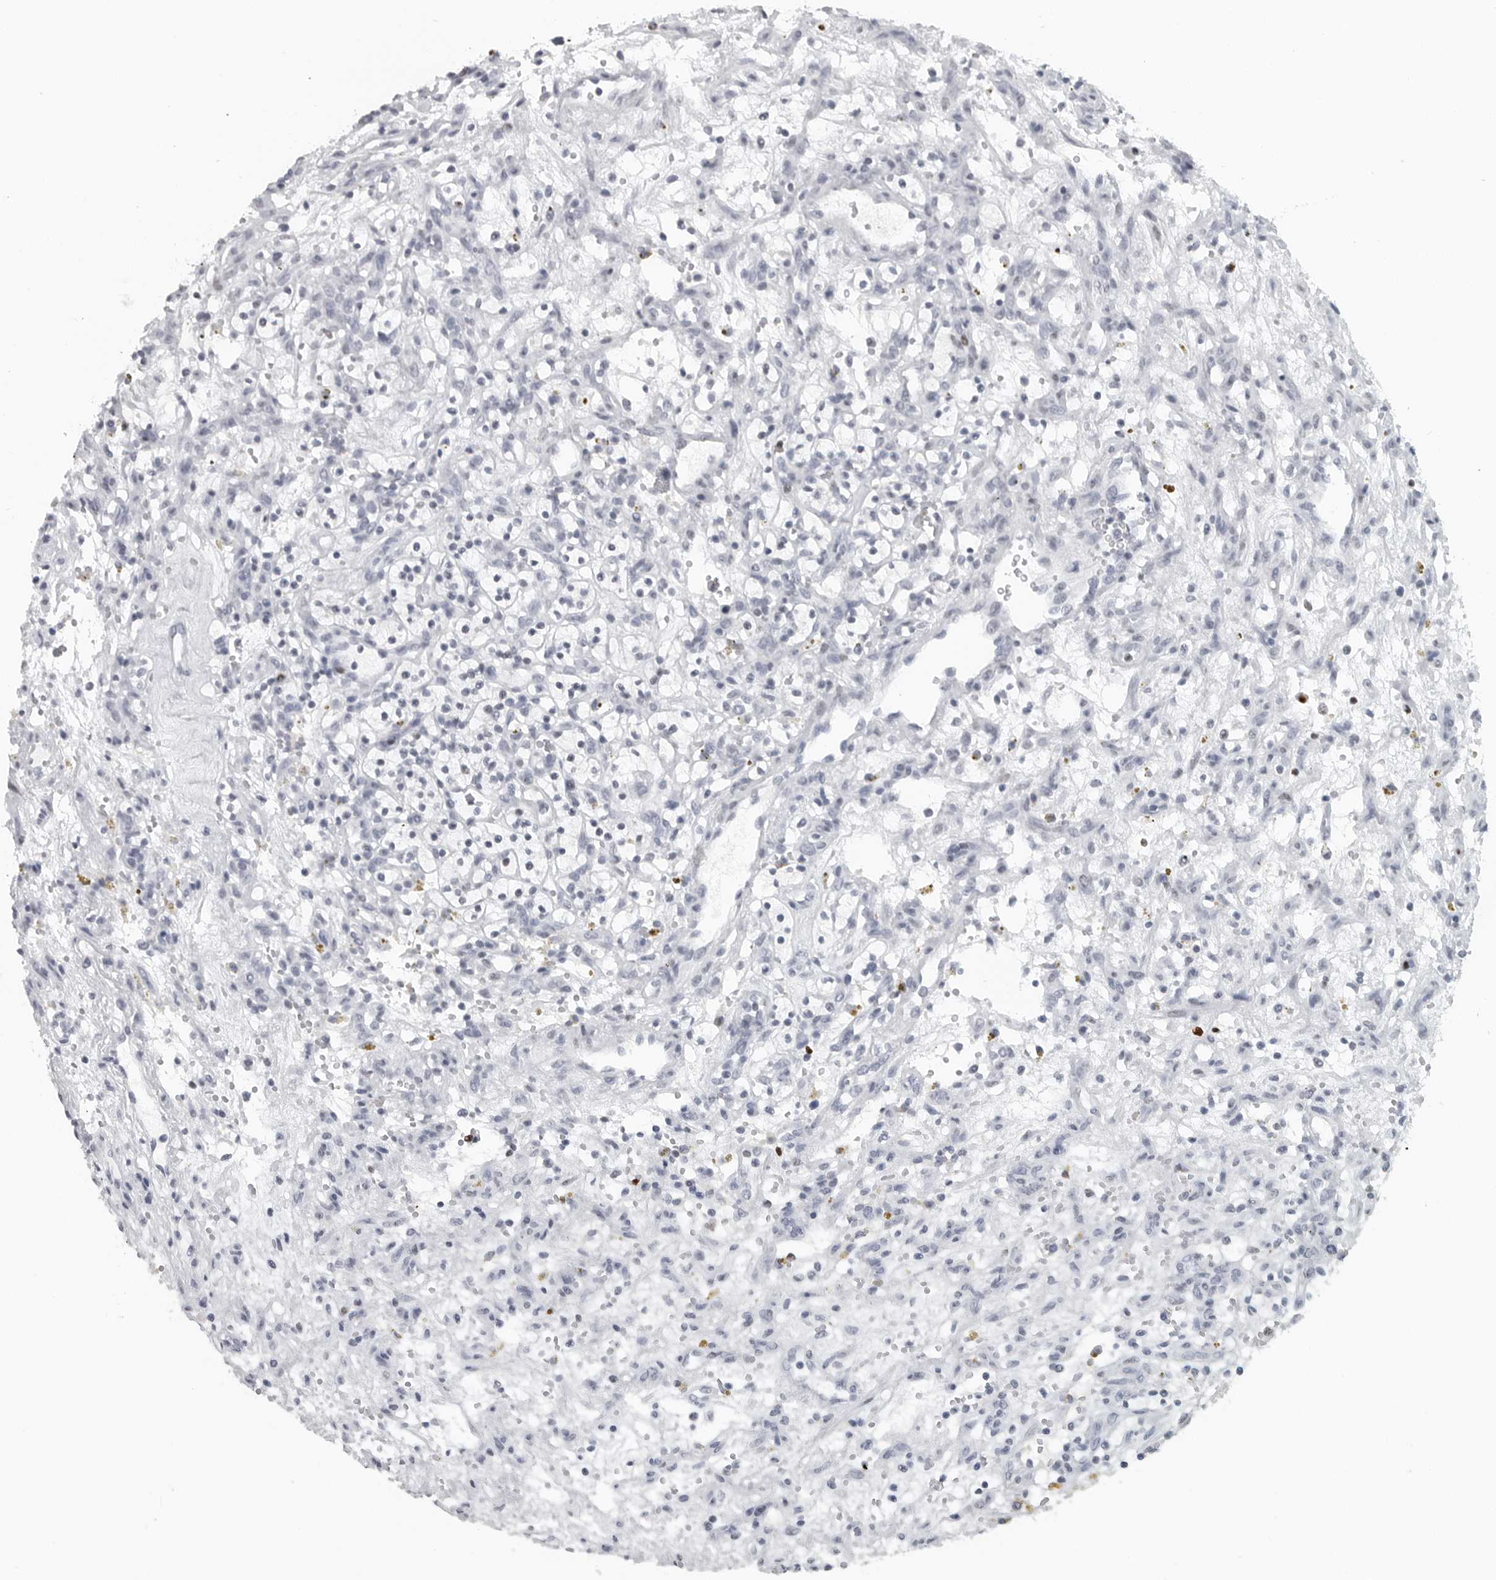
{"staining": {"intensity": "negative", "quantity": "none", "location": "none"}, "tissue": "renal cancer", "cell_type": "Tumor cells", "image_type": "cancer", "snomed": [{"axis": "morphology", "description": "Adenocarcinoma, NOS"}, {"axis": "topography", "description": "Kidney"}], "caption": "Immunohistochemical staining of human renal cancer (adenocarcinoma) shows no significant staining in tumor cells.", "gene": "SATB2", "patient": {"sex": "female", "age": 57}}